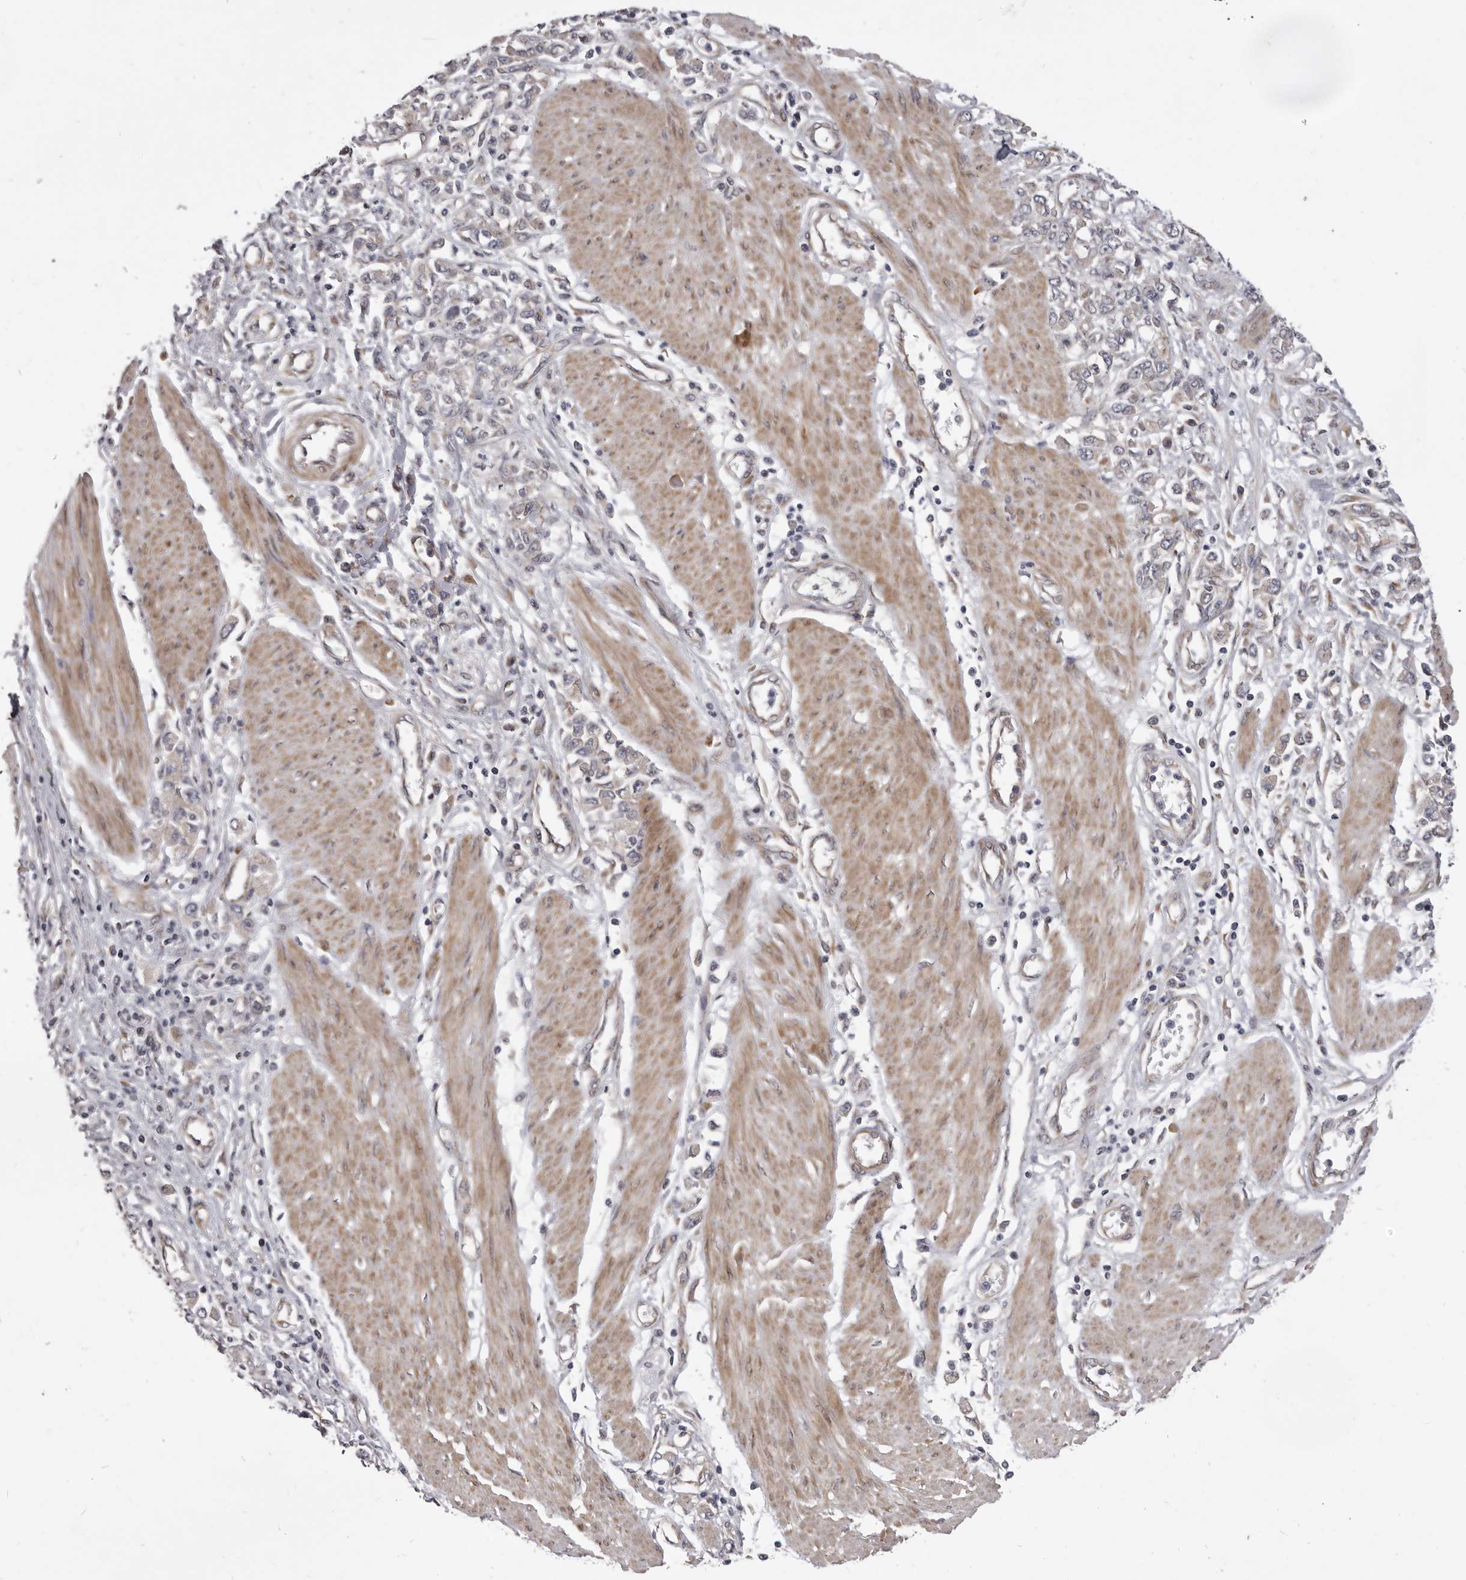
{"staining": {"intensity": "negative", "quantity": "none", "location": "none"}, "tissue": "stomach cancer", "cell_type": "Tumor cells", "image_type": "cancer", "snomed": [{"axis": "morphology", "description": "Adenocarcinoma, NOS"}, {"axis": "topography", "description": "Stomach"}], "caption": "A histopathology image of human adenocarcinoma (stomach) is negative for staining in tumor cells.", "gene": "TBC1D8B", "patient": {"sex": "female", "age": 76}}